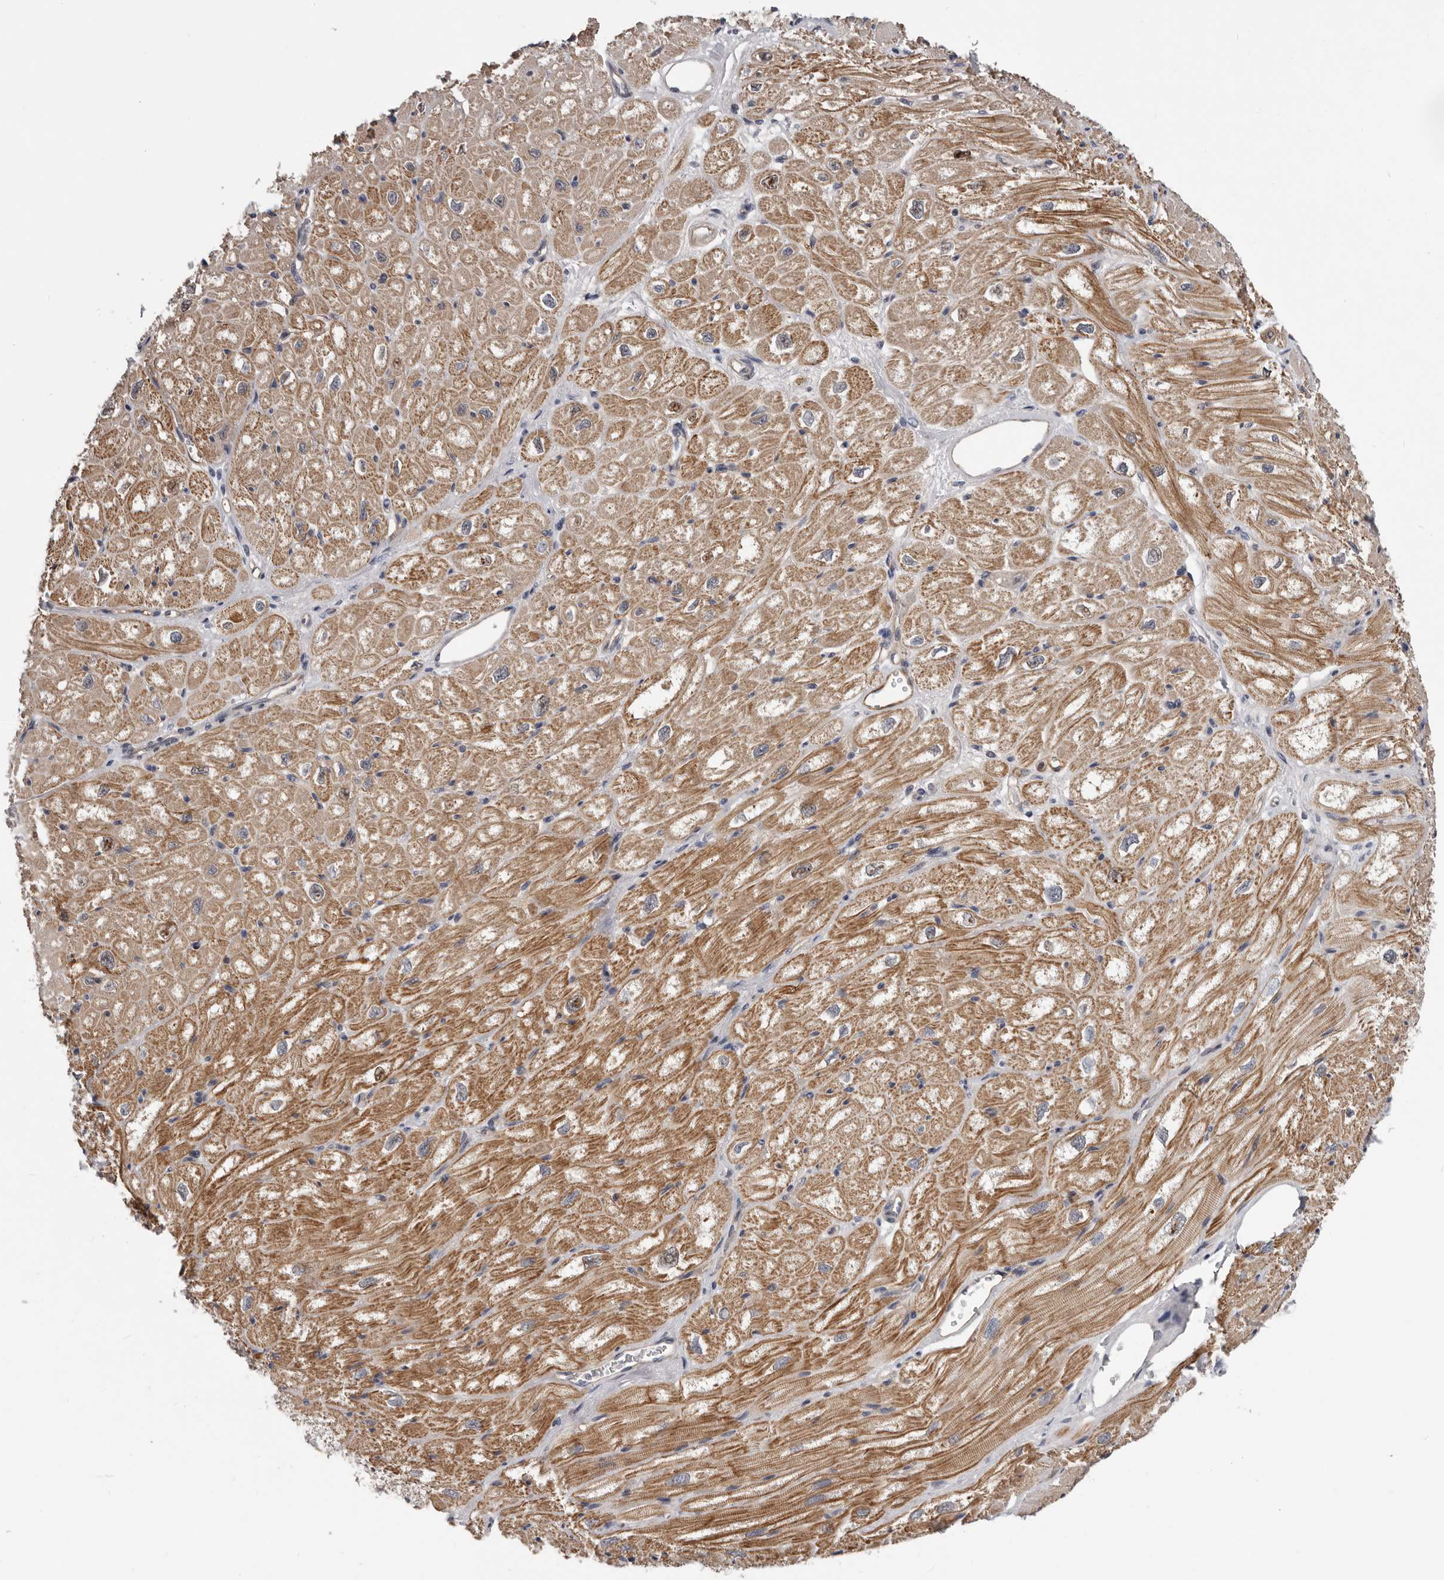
{"staining": {"intensity": "weak", "quantity": ">75%", "location": "cytoplasmic/membranous"}, "tissue": "heart muscle", "cell_type": "Cardiomyocytes", "image_type": "normal", "snomed": [{"axis": "morphology", "description": "Normal tissue, NOS"}, {"axis": "topography", "description": "Heart"}], "caption": "IHC (DAB (3,3'-diaminobenzidine)) staining of unremarkable heart muscle exhibits weak cytoplasmic/membranous protein expression in approximately >75% of cardiomyocytes.", "gene": "RNF217", "patient": {"sex": "male", "age": 50}}